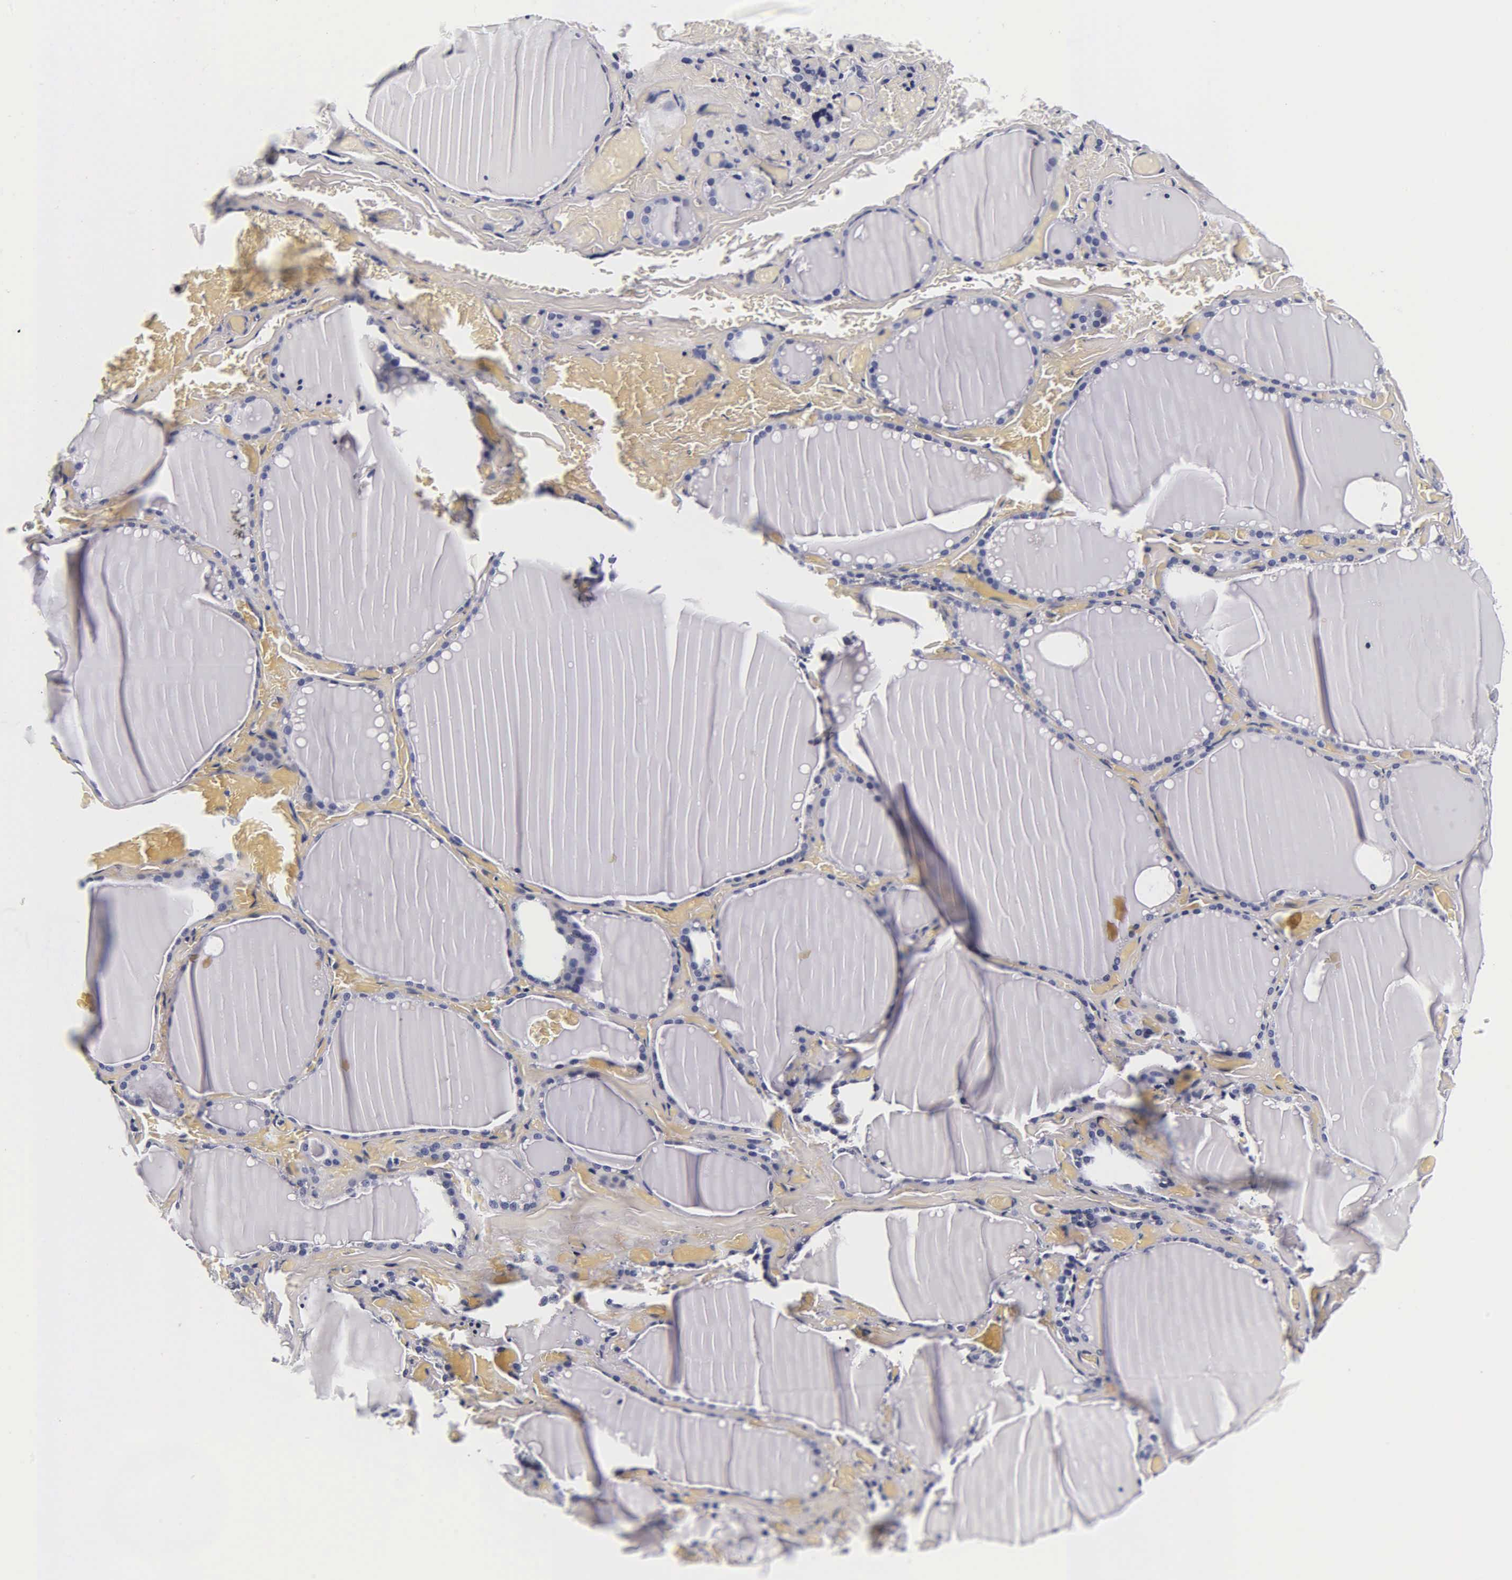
{"staining": {"intensity": "negative", "quantity": "none", "location": "none"}, "tissue": "thyroid gland", "cell_type": "Glandular cells", "image_type": "normal", "snomed": [{"axis": "morphology", "description": "Normal tissue, NOS"}, {"axis": "topography", "description": "Thyroid gland"}], "caption": "This is an immunohistochemistry (IHC) image of unremarkable thyroid gland. There is no staining in glandular cells.", "gene": "ACP3", "patient": {"sex": "male", "age": 34}}